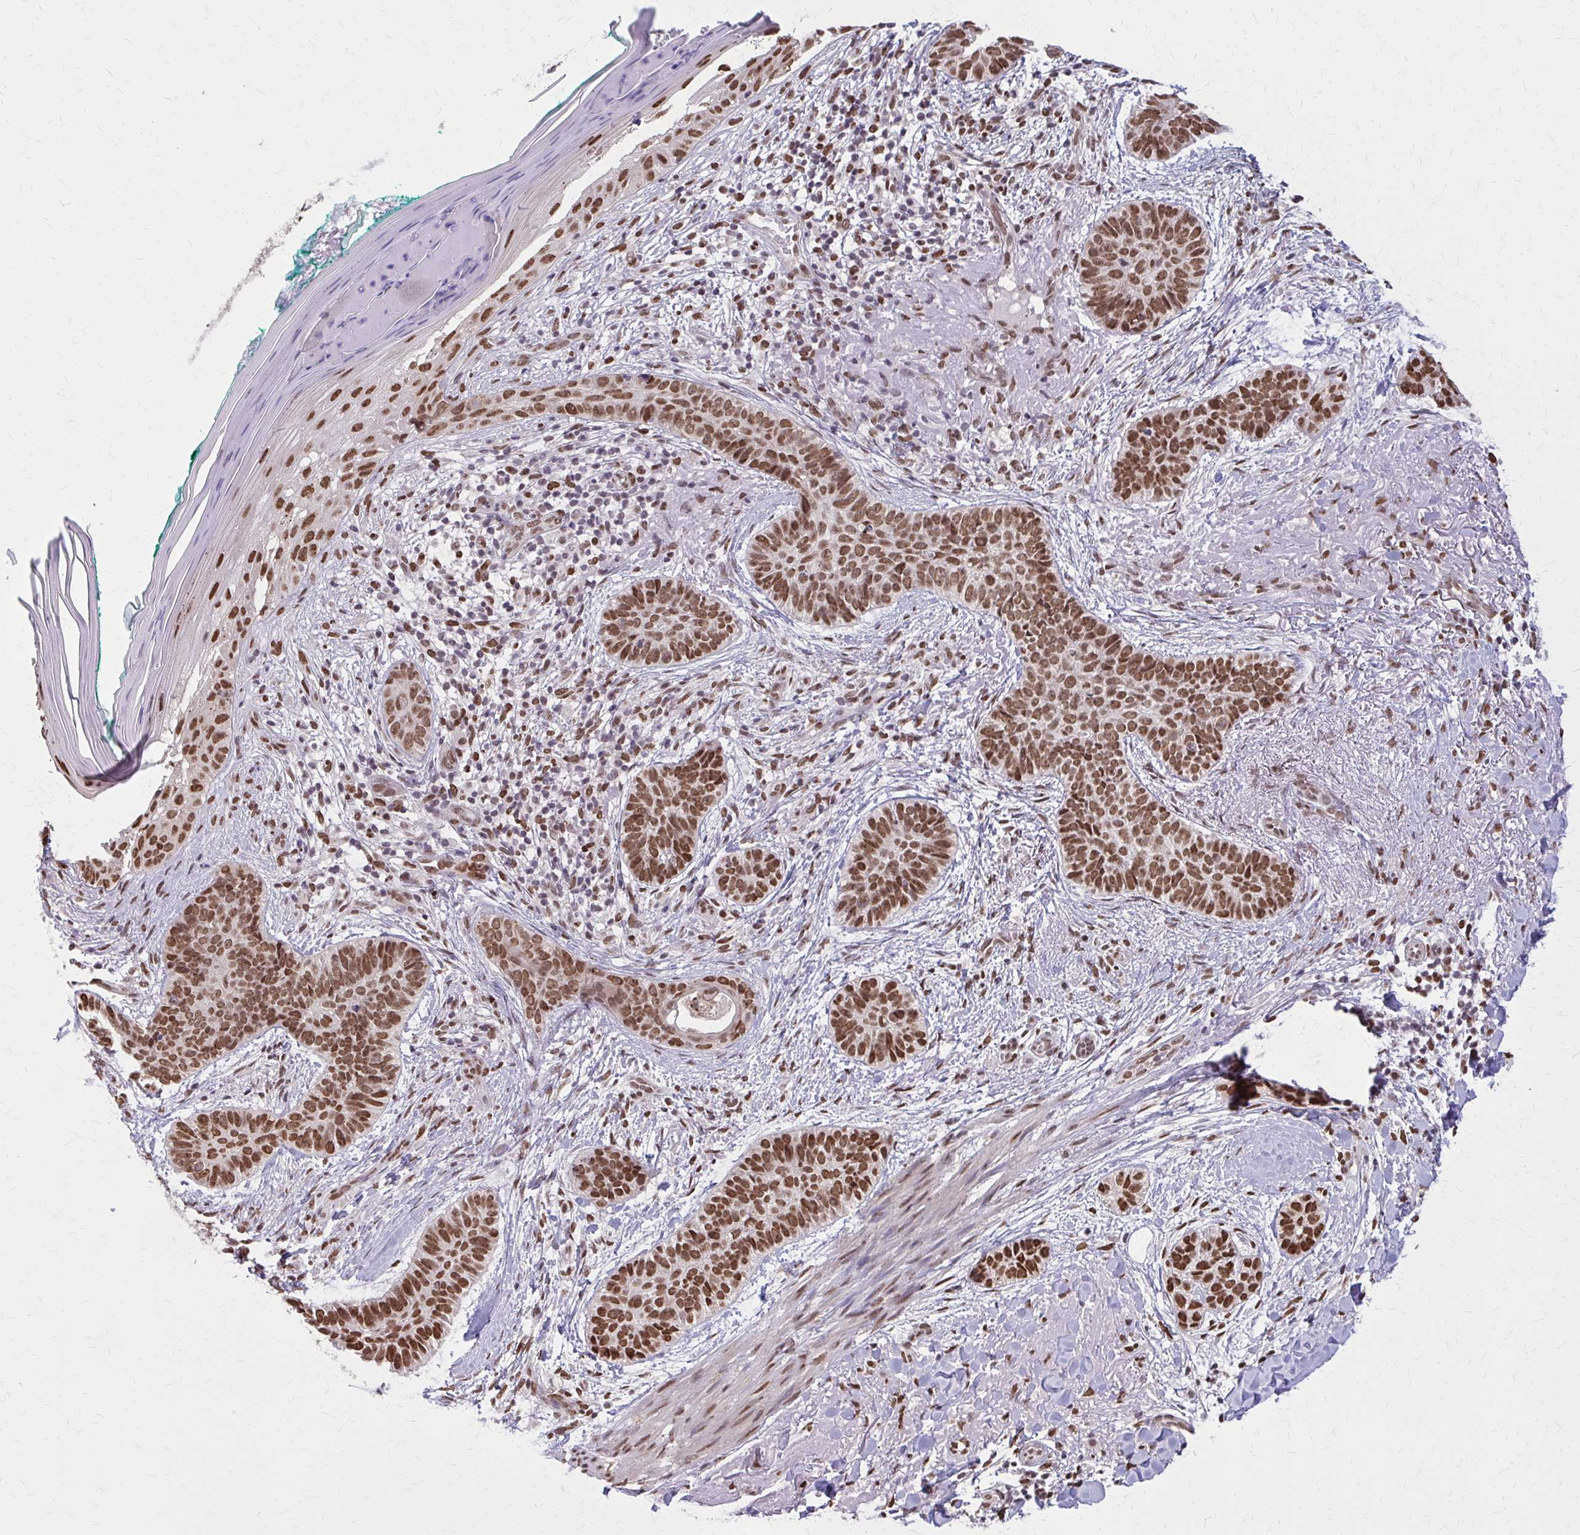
{"staining": {"intensity": "strong", "quantity": ">75%", "location": "nuclear"}, "tissue": "skin cancer", "cell_type": "Tumor cells", "image_type": "cancer", "snomed": [{"axis": "morphology", "description": "Basal cell carcinoma"}, {"axis": "topography", "description": "Skin"}, {"axis": "topography", "description": "Skin of face"}, {"axis": "topography", "description": "Skin of nose"}], "caption": "Tumor cells exhibit strong nuclear staining in about >75% of cells in skin basal cell carcinoma.", "gene": "TTF1", "patient": {"sex": "female", "age": 86}}